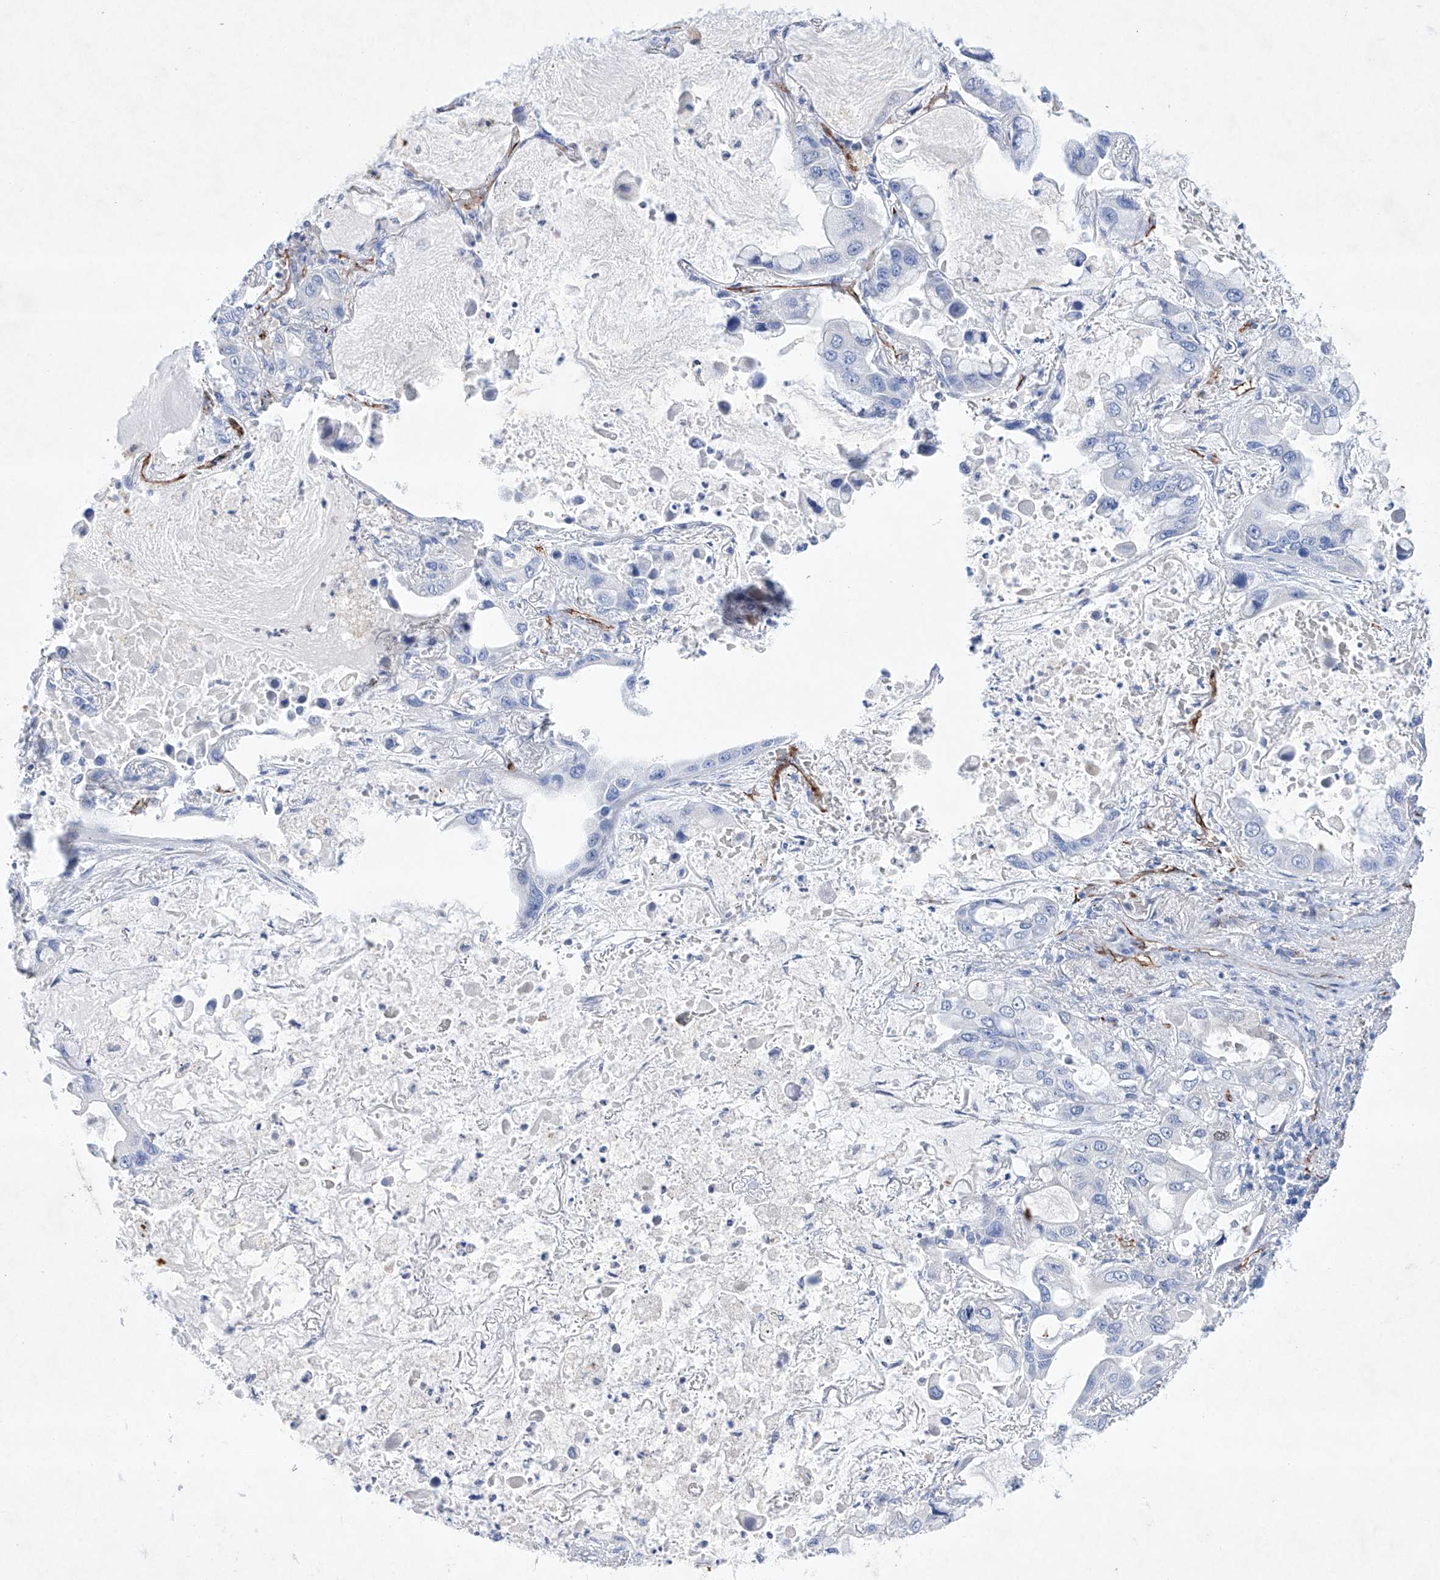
{"staining": {"intensity": "negative", "quantity": "none", "location": "none"}, "tissue": "lung cancer", "cell_type": "Tumor cells", "image_type": "cancer", "snomed": [{"axis": "morphology", "description": "Adenocarcinoma, NOS"}, {"axis": "topography", "description": "Lung"}], "caption": "Immunohistochemistry (IHC) of lung cancer (adenocarcinoma) displays no expression in tumor cells.", "gene": "ETV7", "patient": {"sex": "male", "age": 64}}